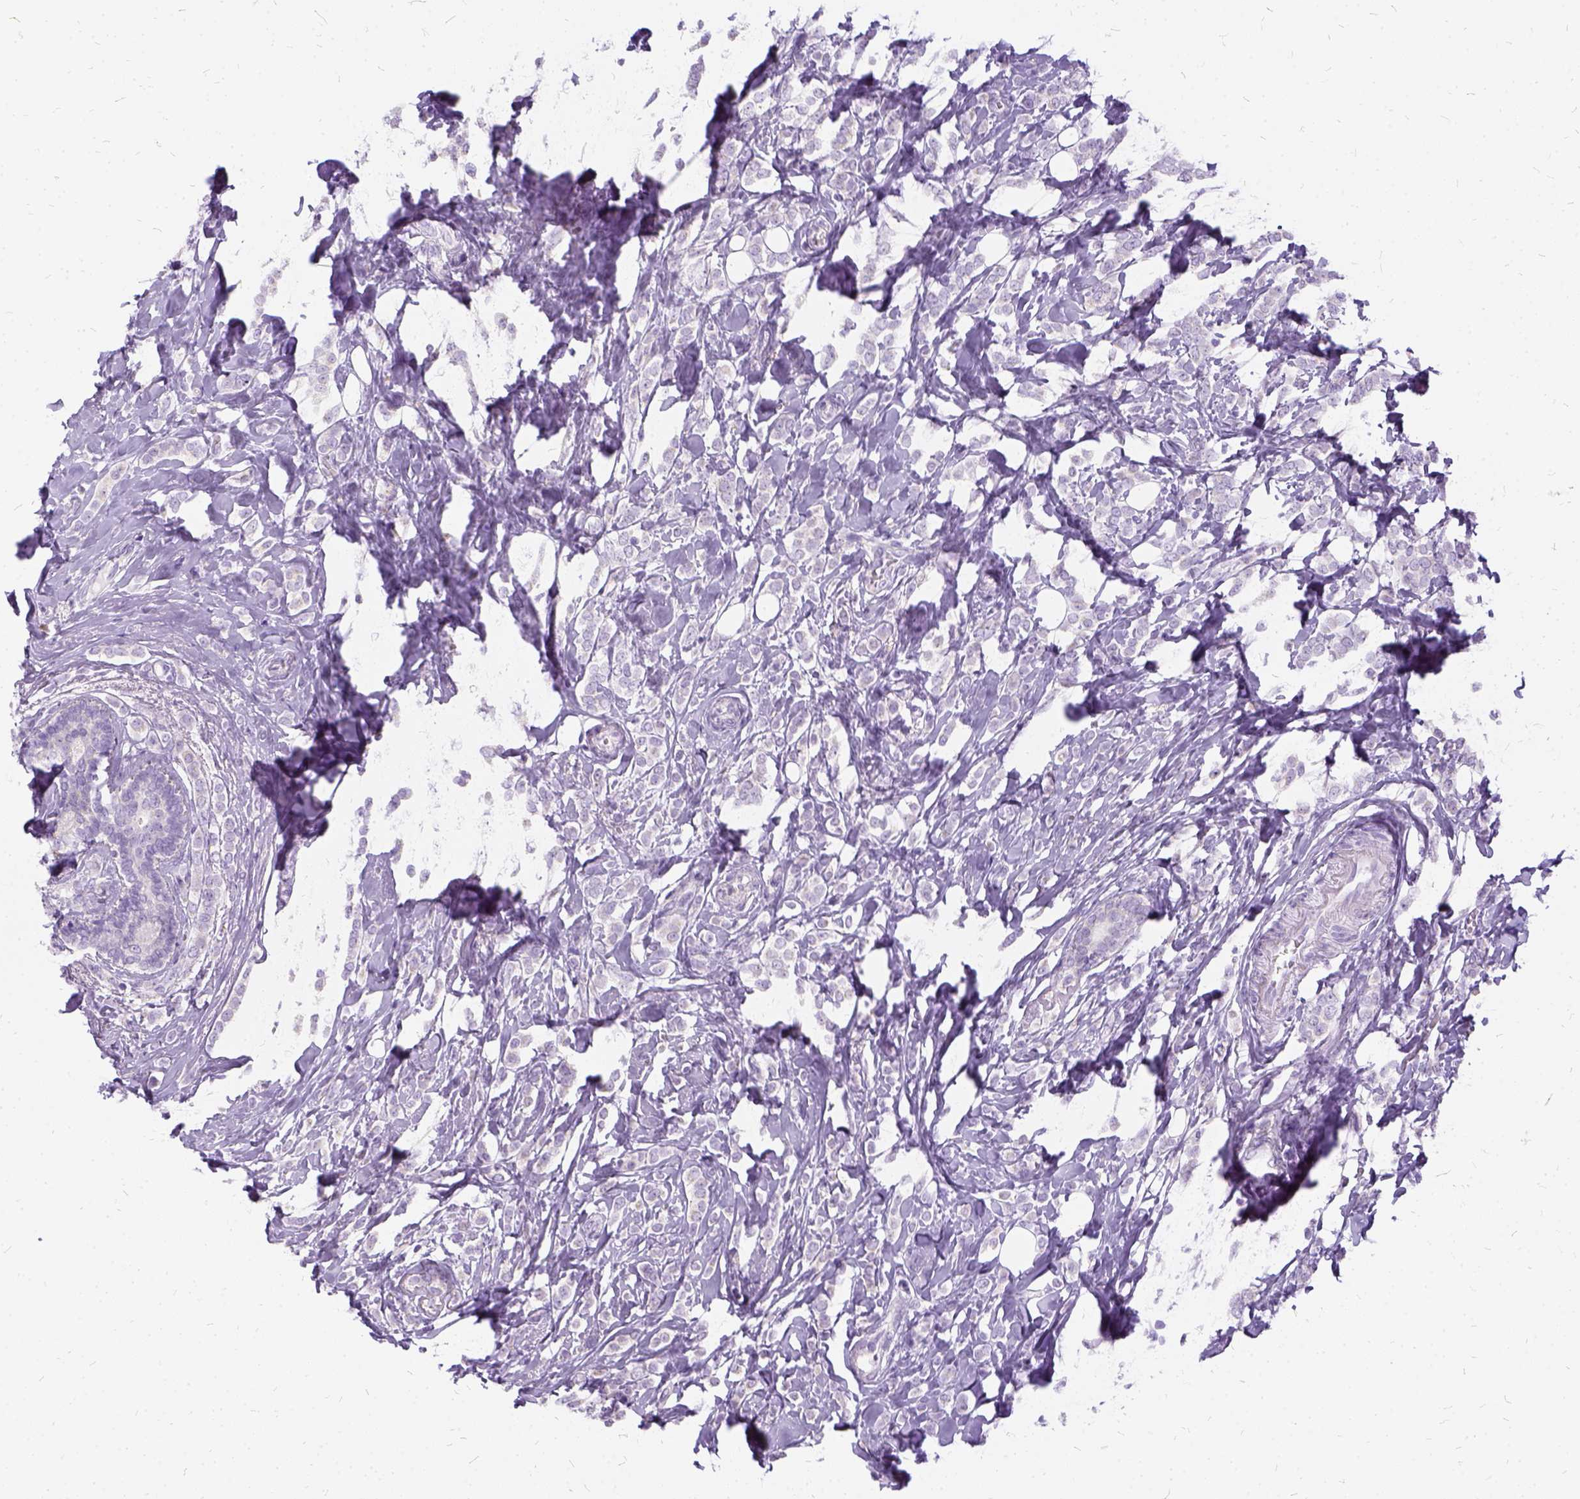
{"staining": {"intensity": "negative", "quantity": "none", "location": "none"}, "tissue": "breast cancer", "cell_type": "Tumor cells", "image_type": "cancer", "snomed": [{"axis": "morphology", "description": "Lobular carcinoma"}, {"axis": "topography", "description": "Breast"}], "caption": "Tumor cells show no significant protein positivity in breast cancer. The staining was performed using DAB (3,3'-diaminobenzidine) to visualize the protein expression in brown, while the nuclei were stained in blue with hematoxylin (Magnification: 20x).", "gene": "FDX1", "patient": {"sex": "female", "age": 49}}